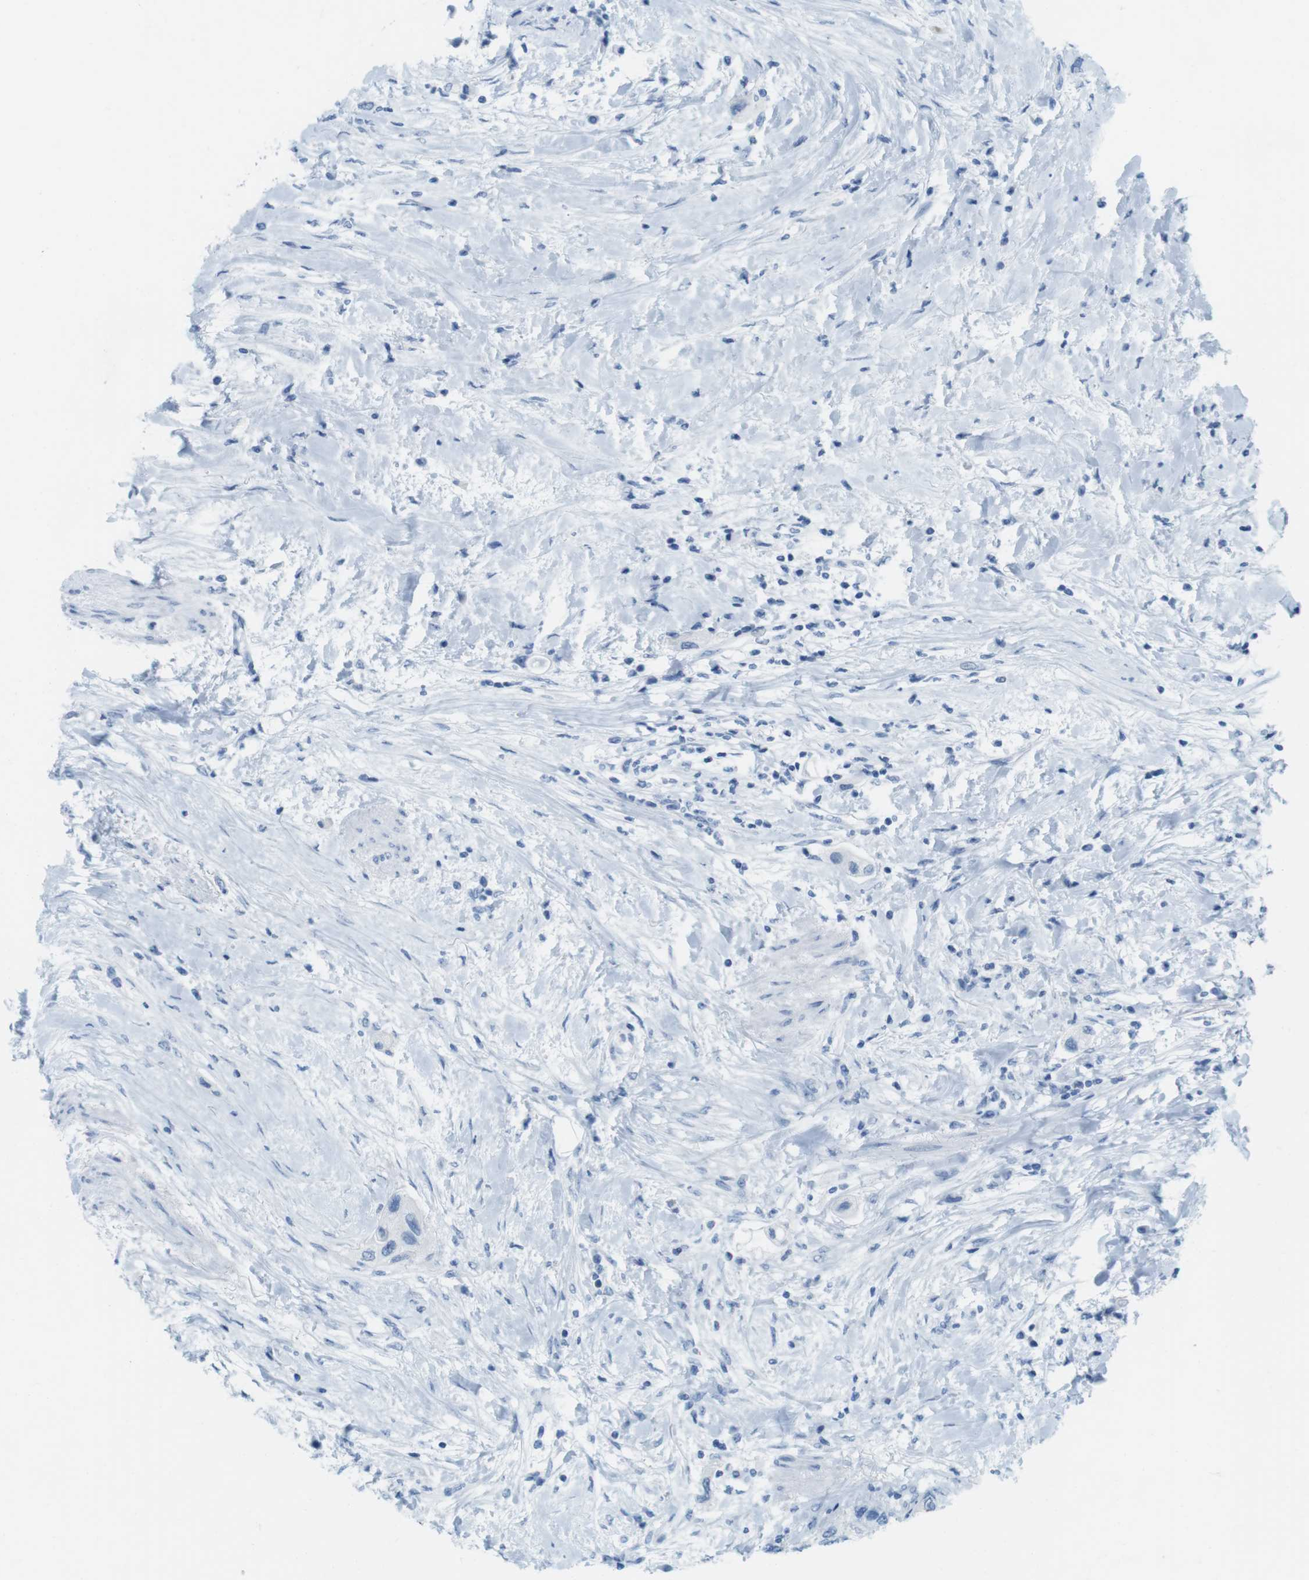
{"staining": {"intensity": "negative", "quantity": "none", "location": "none"}, "tissue": "urothelial cancer", "cell_type": "Tumor cells", "image_type": "cancer", "snomed": [{"axis": "morphology", "description": "Urothelial carcinoma, High grade"}, {"axis": "topography", "description": "Urinary bladder"}], "caption": "High power microscopy photomicrograph of an immunohistochemistry (IHC) micrograph of urothelial cancer, revealing no significant positivity in tumor cells.", "gene": "TNNT2", "patient": {"sex": "female", "age": 56}}